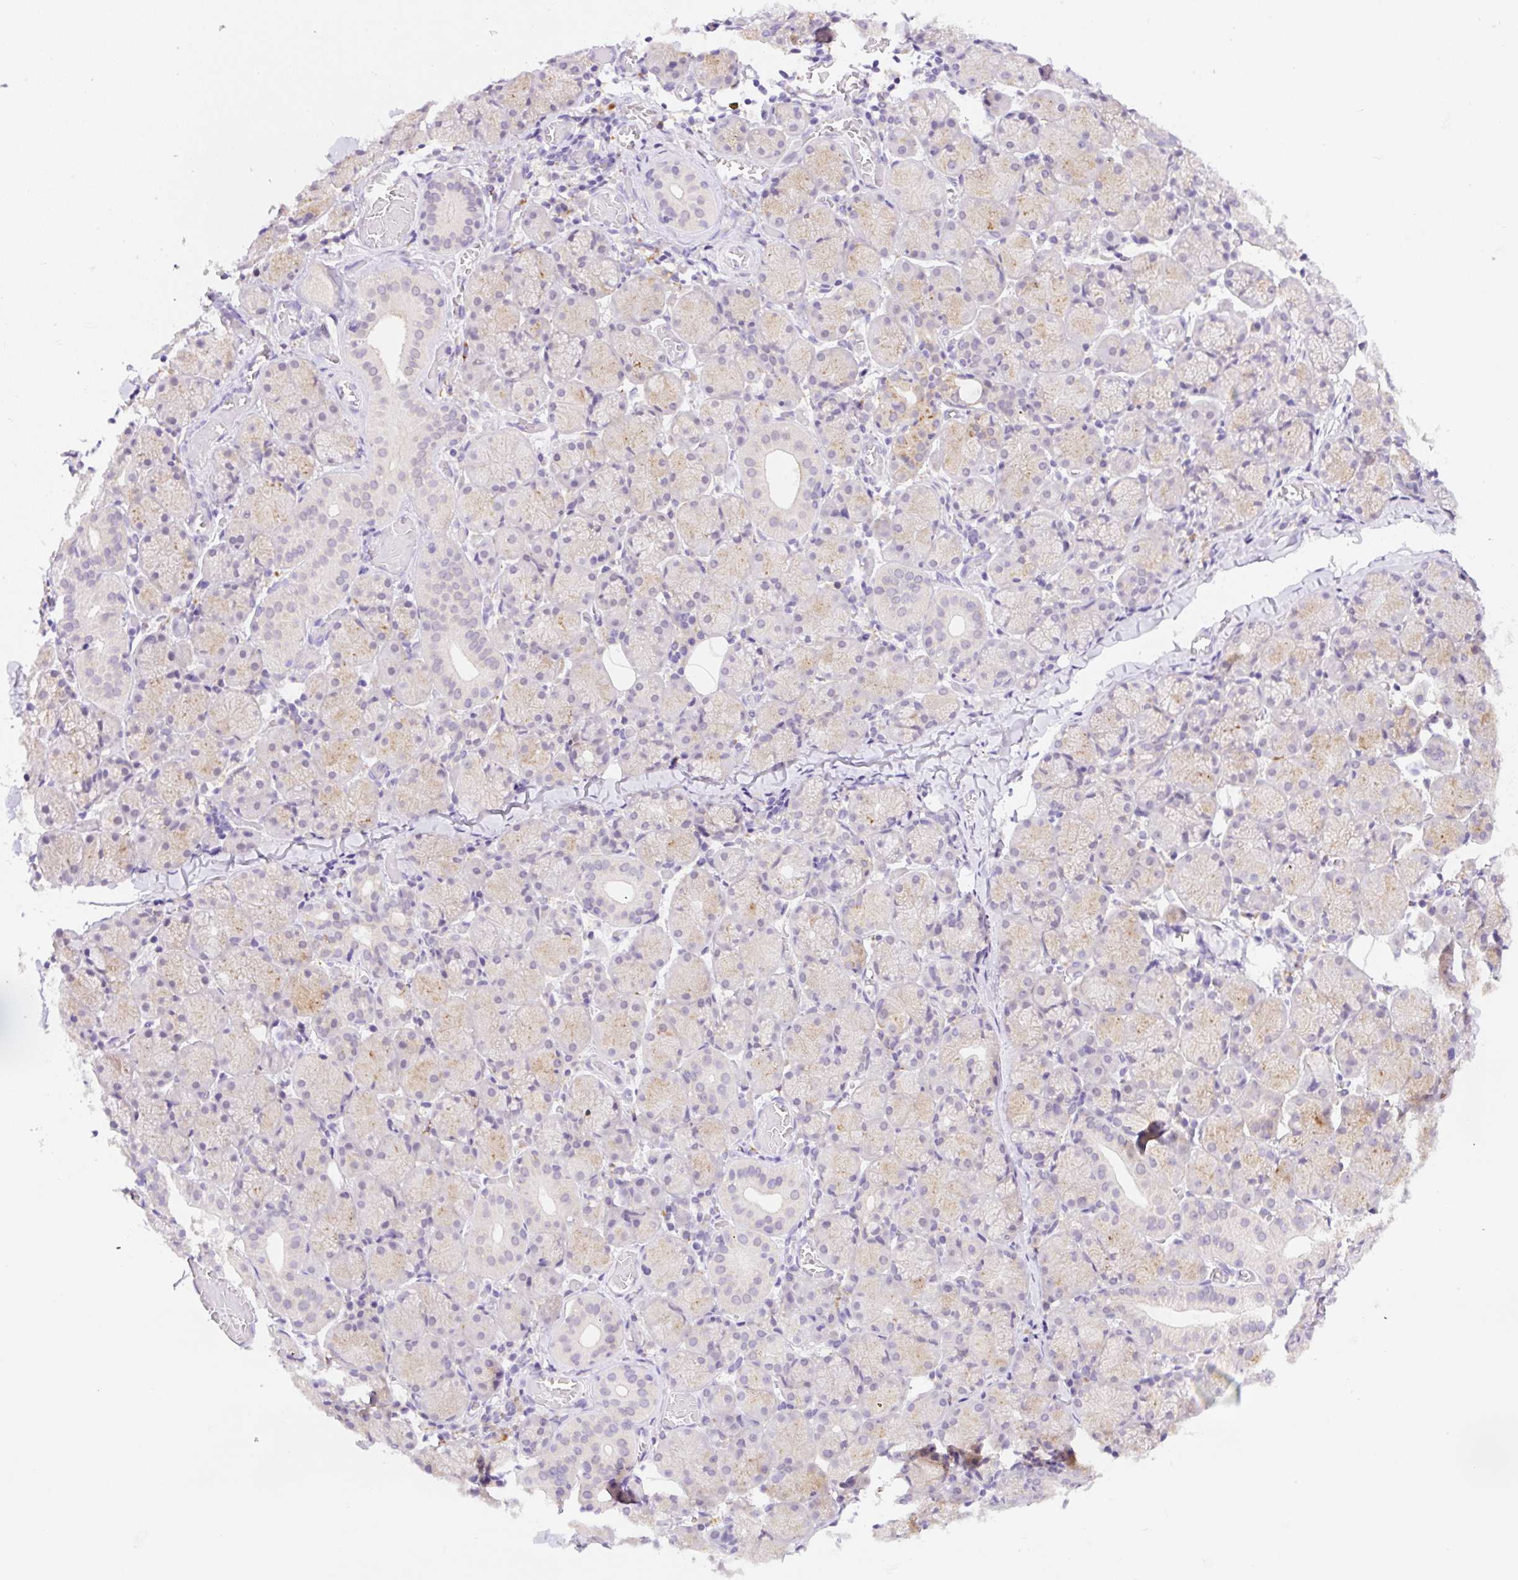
{"staining": {"intensity": "moderate", "quantity": "25%-75%", "location": "cytoplasmic/membranous"}, "tissue": "salivary gland", "cell_type": "Glandular cells", "image_type": "normal", "snomed": [{"axis": "morphology", "description": "Normal tissue, NOS"}, {"axis": "topography", "description": "Salivary gland"}], "caption": "Unremarkable salivary gland was stained to show a protein in brown. There is medium levels of moderate cytoplasmic/membranous expression in approximately 25%-75% of glandular cells. The staining was performed using DAB (3,3'-diaminobenzidine), with brown indicating positive protein expression. Nuclei are stained blue with hematoxylin.", "gene": "CEBPZOS", "patient": {"sex": "female", "age": 24}}